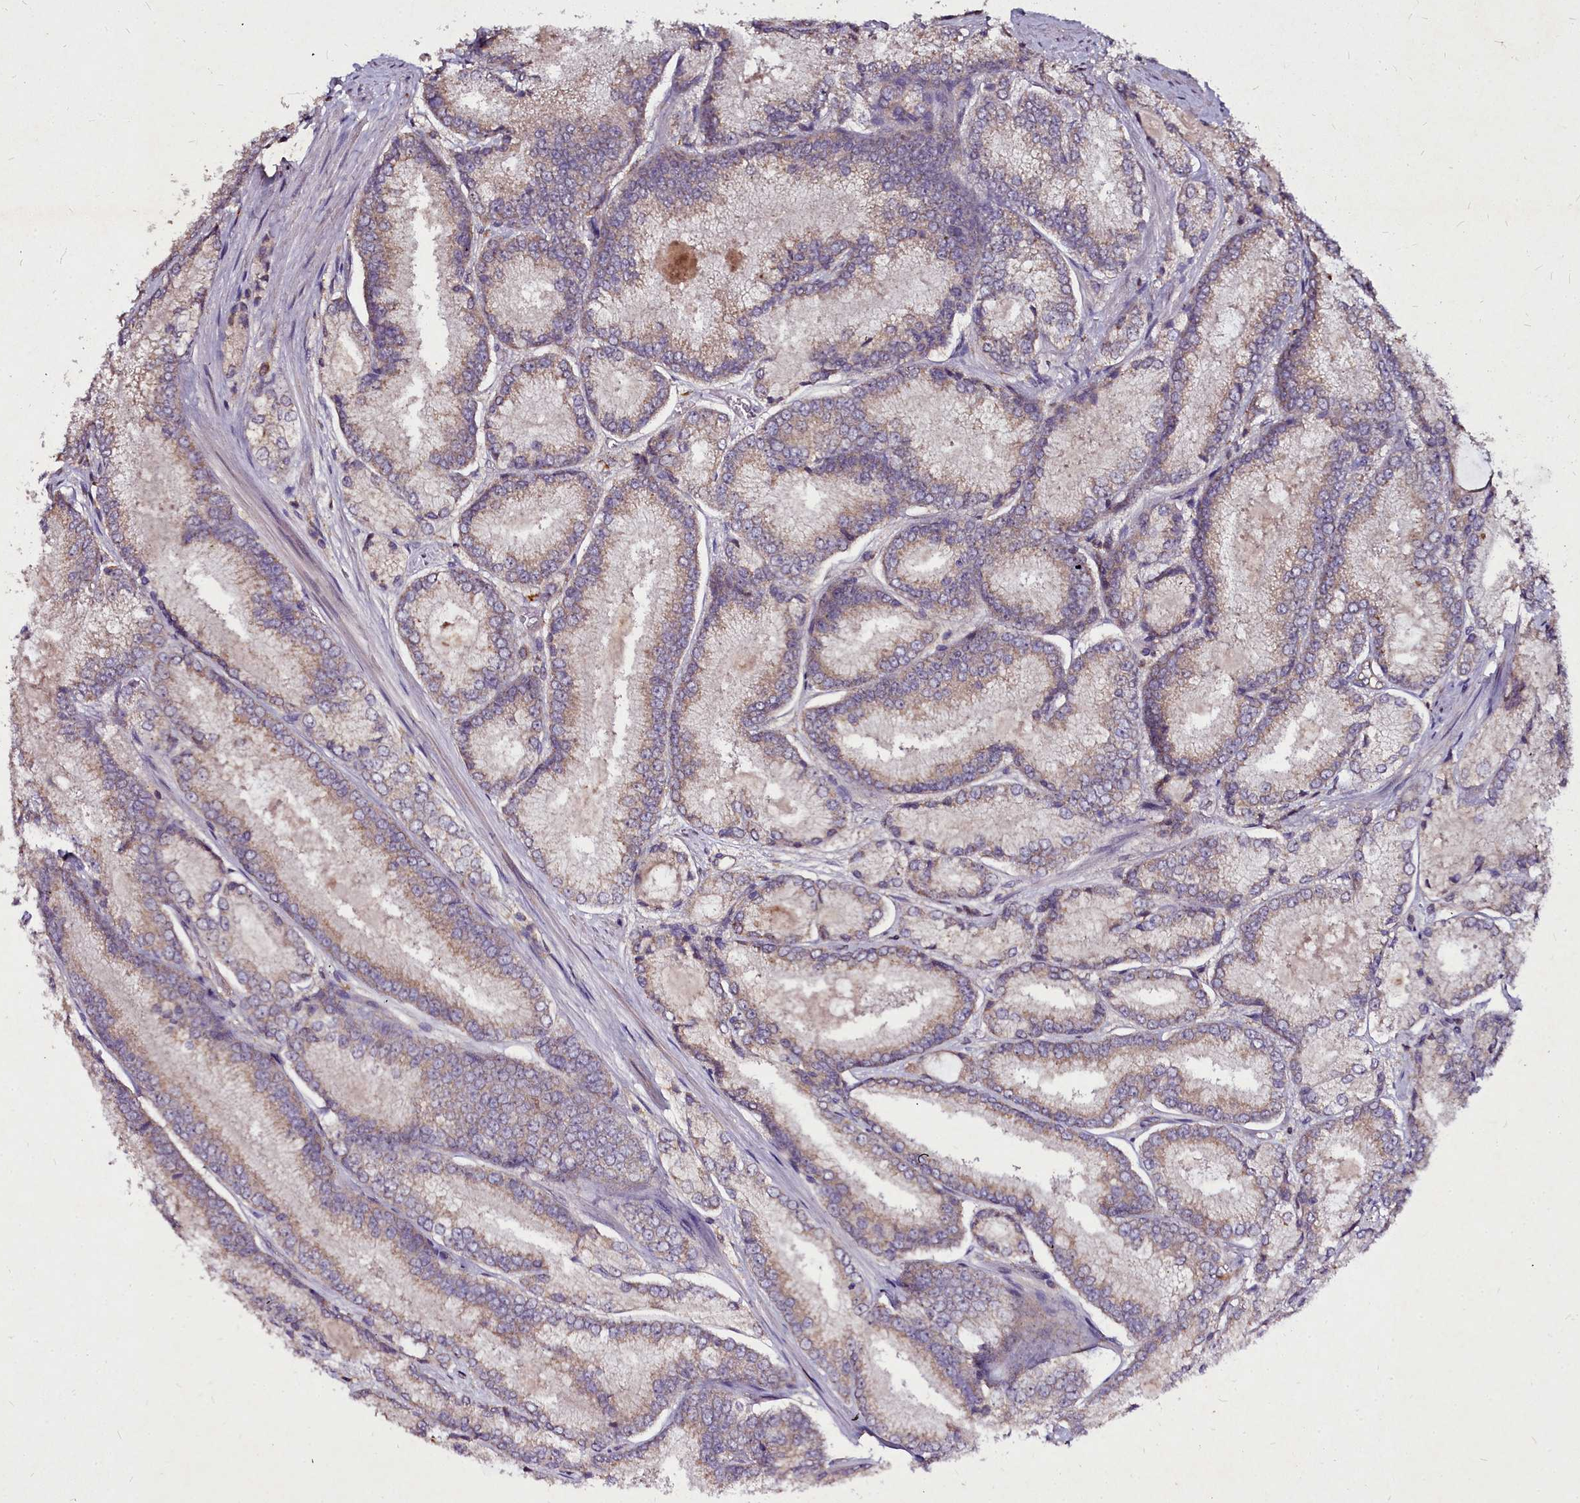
{"staining": {"intensity": "weak", "quantity": ">75%", "location": "cytoplasmic/membranous"}, "tissue": "prostate cancer", "cell_type": "Tumor cells", "image_type": "cancer", "snomed": [{"axis": "morphology", "description": "Adenocarcinoma, Low grade"}, {"axis": "topography", "description": "Prostate"}], "caption": "Protein positivity by immunohistochemistry exhibits weak cytoplasmic/membranous expression in approximately >75% of tumor cells in prostate adenocarcinoma (low-grade). The staining is performed using DAB brown chromogen to label protein expression. The nuclei are counter-stained blue using hematoxylin.", "gene": "NCKAP1L", "patient": {"sex": "male", "age": 74}}